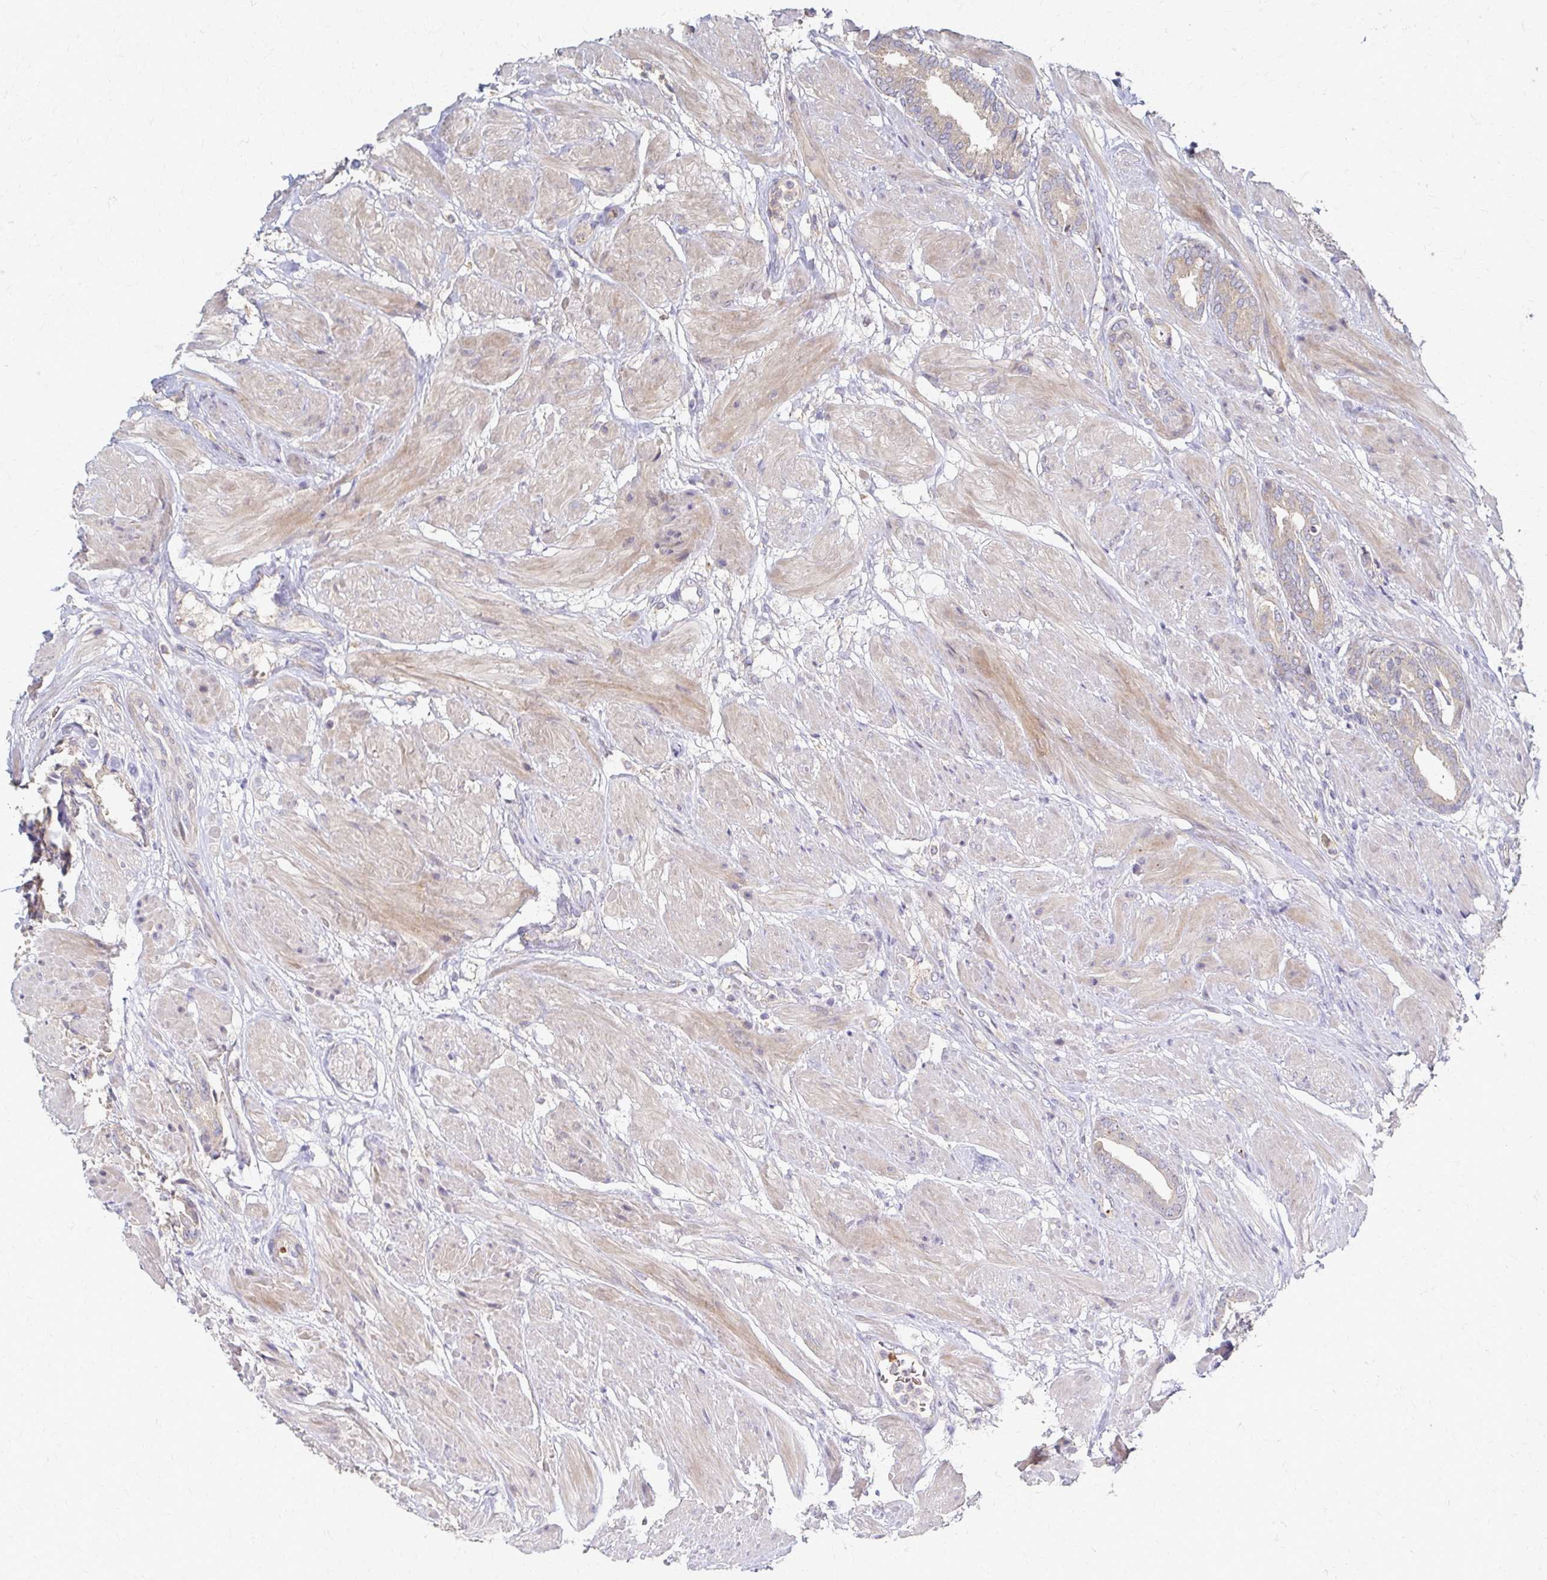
{"staining": {"intensity": "weak", "quantity": ">75%", "location": "cytoplasmic/membranous"}, "tissue": "prostate cancer", "cell_type": "Tumor cells", "image_type": "cancer", "snomed": [{"axis": "morphology", "description": "Adenocarcinoma, High grade"}, {"axis": "topography", "description": "Prostate"}], "caption": "Adenocarcinoma (high-grade) (prostate) stained with immunohistochemistry reveals weak cytoplasmic/membranous staining in about >75% of tumor cells. Nuclei are stained in blue.", "gene": "SKA2", "patient": {"sex": "male", "age": 56}}